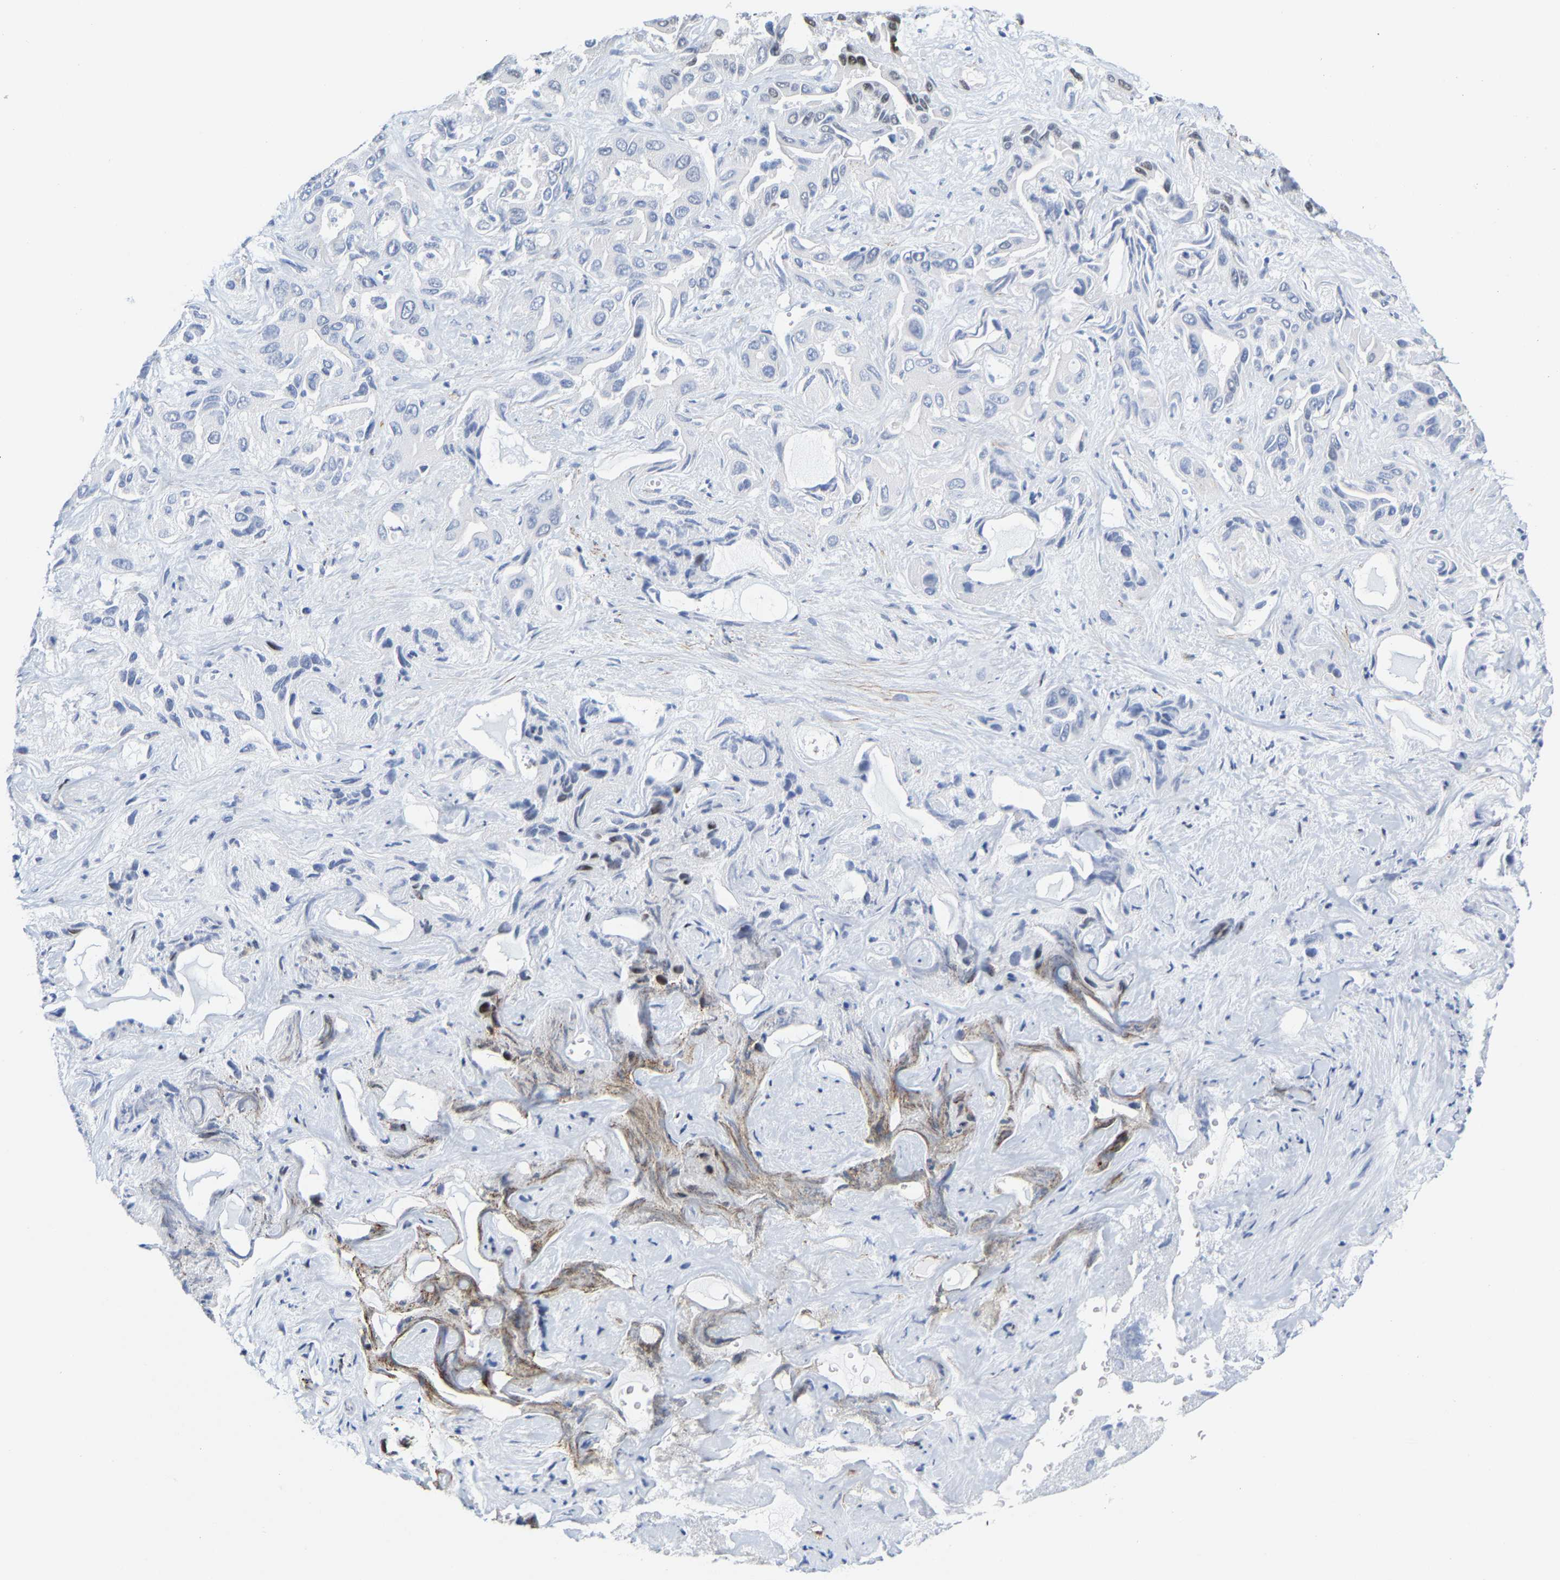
{"staining": {"intensity": "moderate", "quantity": "25%-75%", "location": "nuclear"}, "tissue": "liver cancer", "cell_type": "Tumor cells", "image_type": "cancer", "snomed": [{"axis": "morphology", "description": "Cholangiocarcinoma"}, {"axis": "topography", "description": "Liver"}], "caption": "Liver cancer stained with immunohistochemistry demonstrates moderate nuclear positivity in approximately 25%-75% of tumor cells.", "gene": "FAM180A", "patient": {"sex": "female", "age": 52}}